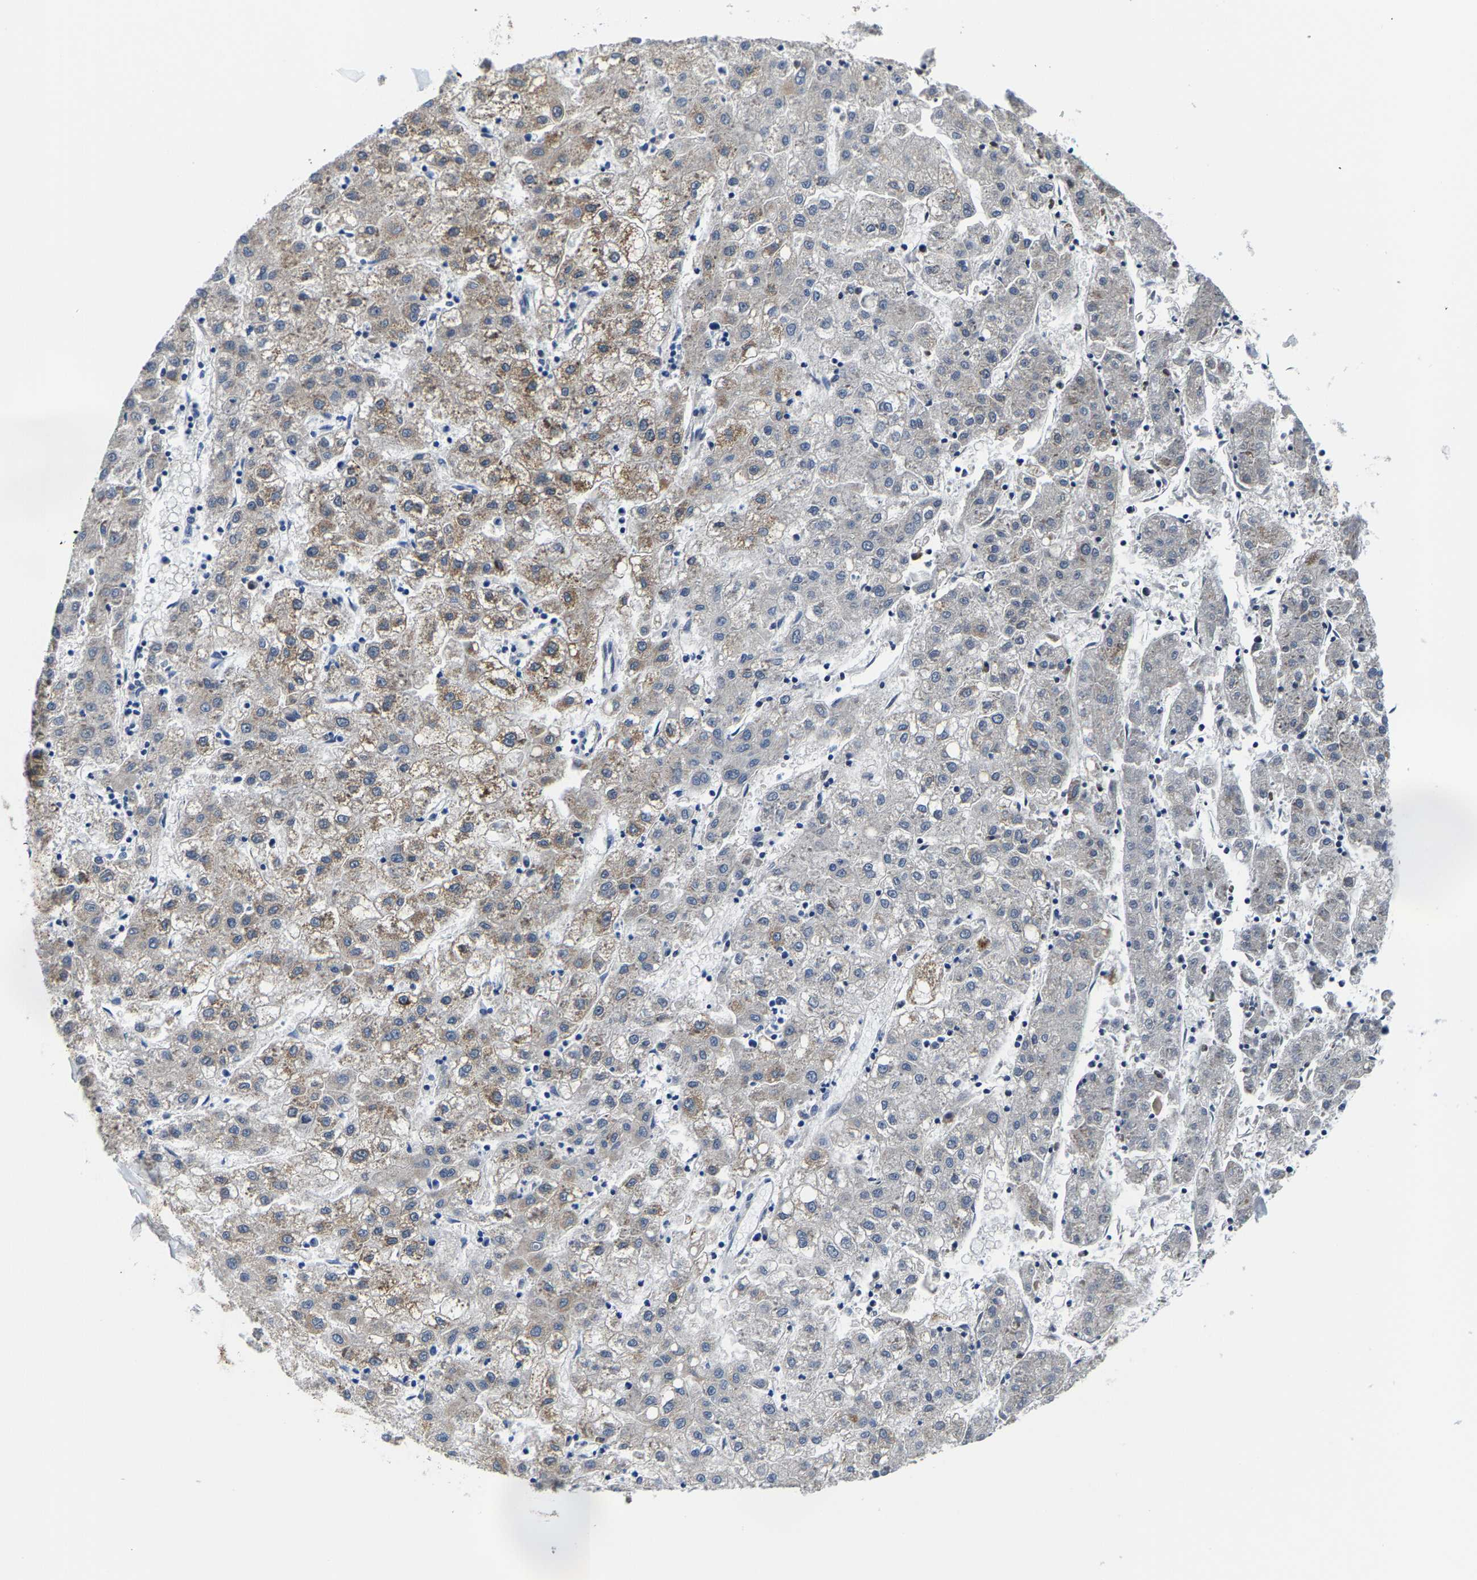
{"staining": {"intensity": "moderate", "quantity": "25%-75%", "location": "cytoplasmic/membranous"}, "tissue": "liver cancer", "cell_type": "Tumor cells", "image_type": "cancer", "snomed": [{"axis": "morphology", "description": "Carcinoma, Hepatocellular, NOS"}, {"axis": "topography", "description": "Liver"}], "caption": "A micrograph of human liver cancer (hepatocellular carcinoma) stained for a protein reveals moderate cytoplasmic/membranous brown staining in tumor cells.", "gene": "KLHL1", "patient": {"sex": "male", "age": 72}}